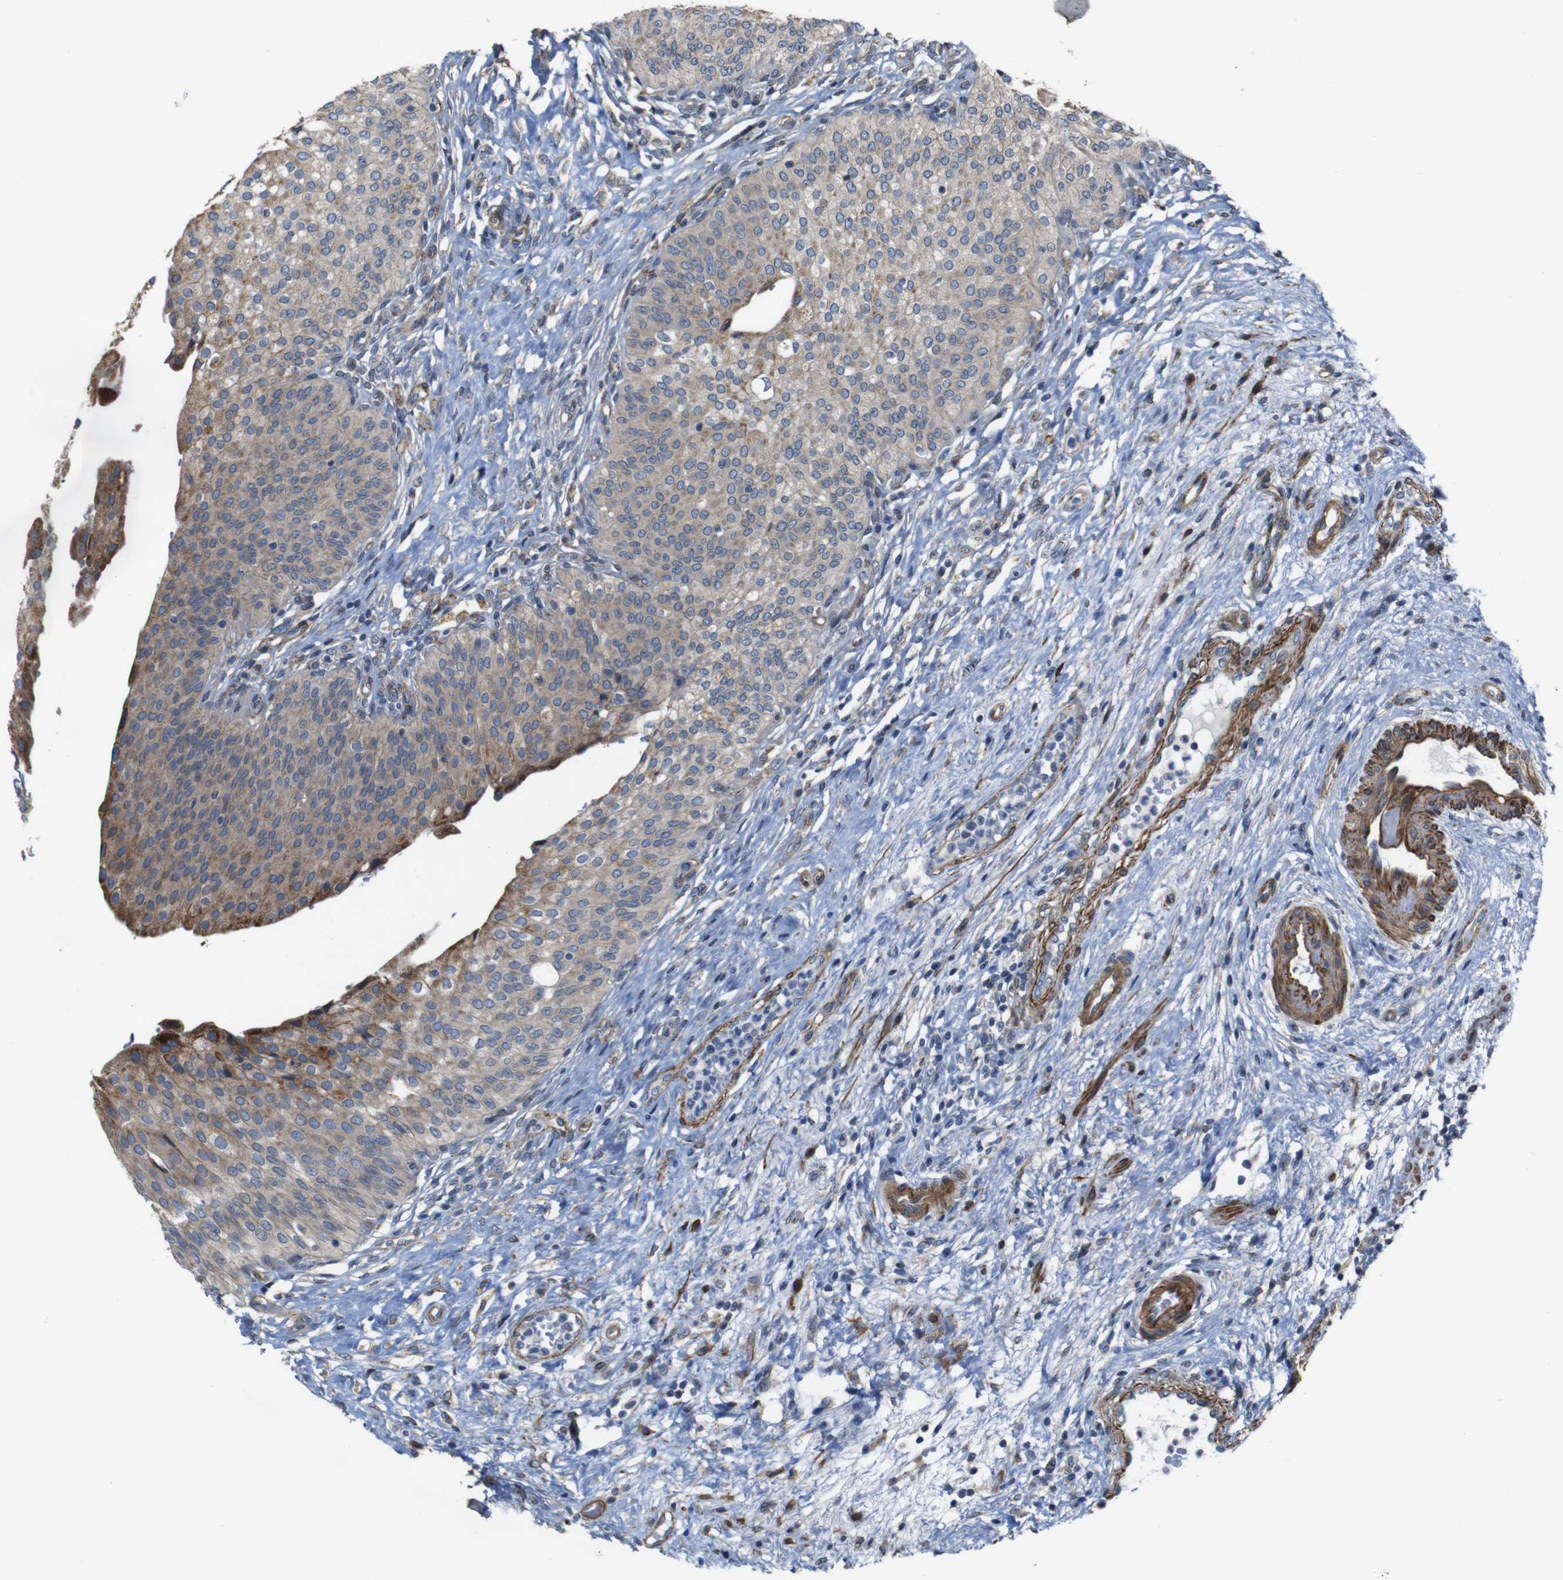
{"staining": {"intensity": "weak", "quantity": ">75%", "location": "cytoplasmic/membranous"}, "tissue": "urinary bladder", "cell_type": "Urothelial cells", "image_type": "normal", "snomed": [{"axis": "morphology", "description": "Normal tissue, NOS"}, {"axis": "topography", "description": "Urinary bladder"}], "caption": "Protein expression analysis of benign human urinary bladder reveals weak cytoplasmic/membranous positivity in about >75% of urothelial cells. The staining was performed using DAB (3,3'-diaminobenzidine) to visualize the protein expression in brown, while the nuclei were stained in blue with hematoxylin (Magnification: 20x).", "gene": "GGT7", "patient": {"sex": "male", "age": 46}}